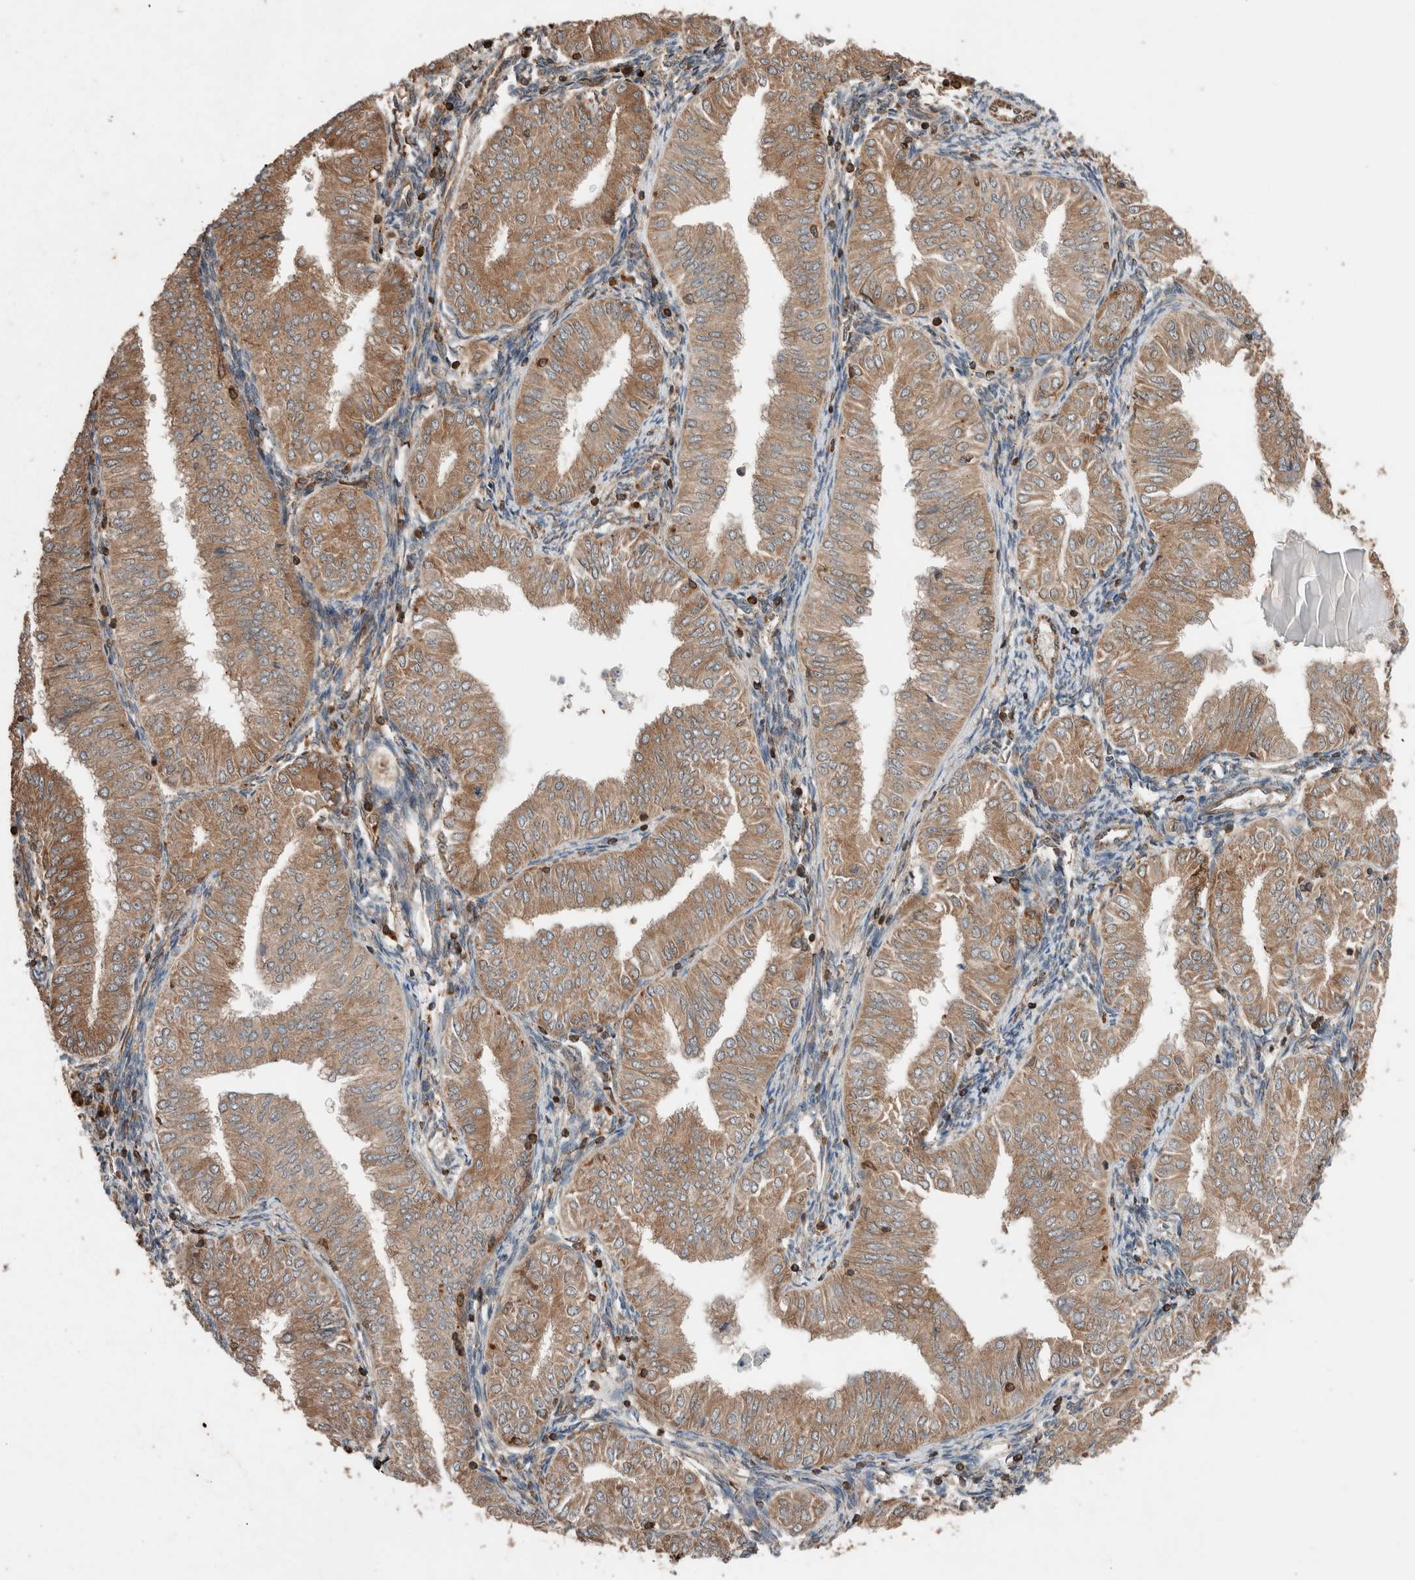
{"staining": {"intensity": "moderate", "quantity": ">75%", "location": "cytoplasmic/membranous"}, "tissue": "endometrial cancer", "cell_type": "Tumor cells", "image_type": "cancer", "snomed": [{"axis": "morphology", "description": "Normal tissue, NOS"}, {"axis": "morphology", "description": "Adenocarcinoma, NOS"}, {"axis": "topography", "description": "Endometrium"}], "caption": "A high-resolution image shows IHC staining of endometrial cancer (adenocarcinoma), which exhibits moderate cytoplasmic/membranous staining in about >75% of tumor cells. The protein is shown in brown color, while the nuclei are stained blue.", "gene": "ERAP2", "patient": {"sex": "female", "age": 53}}